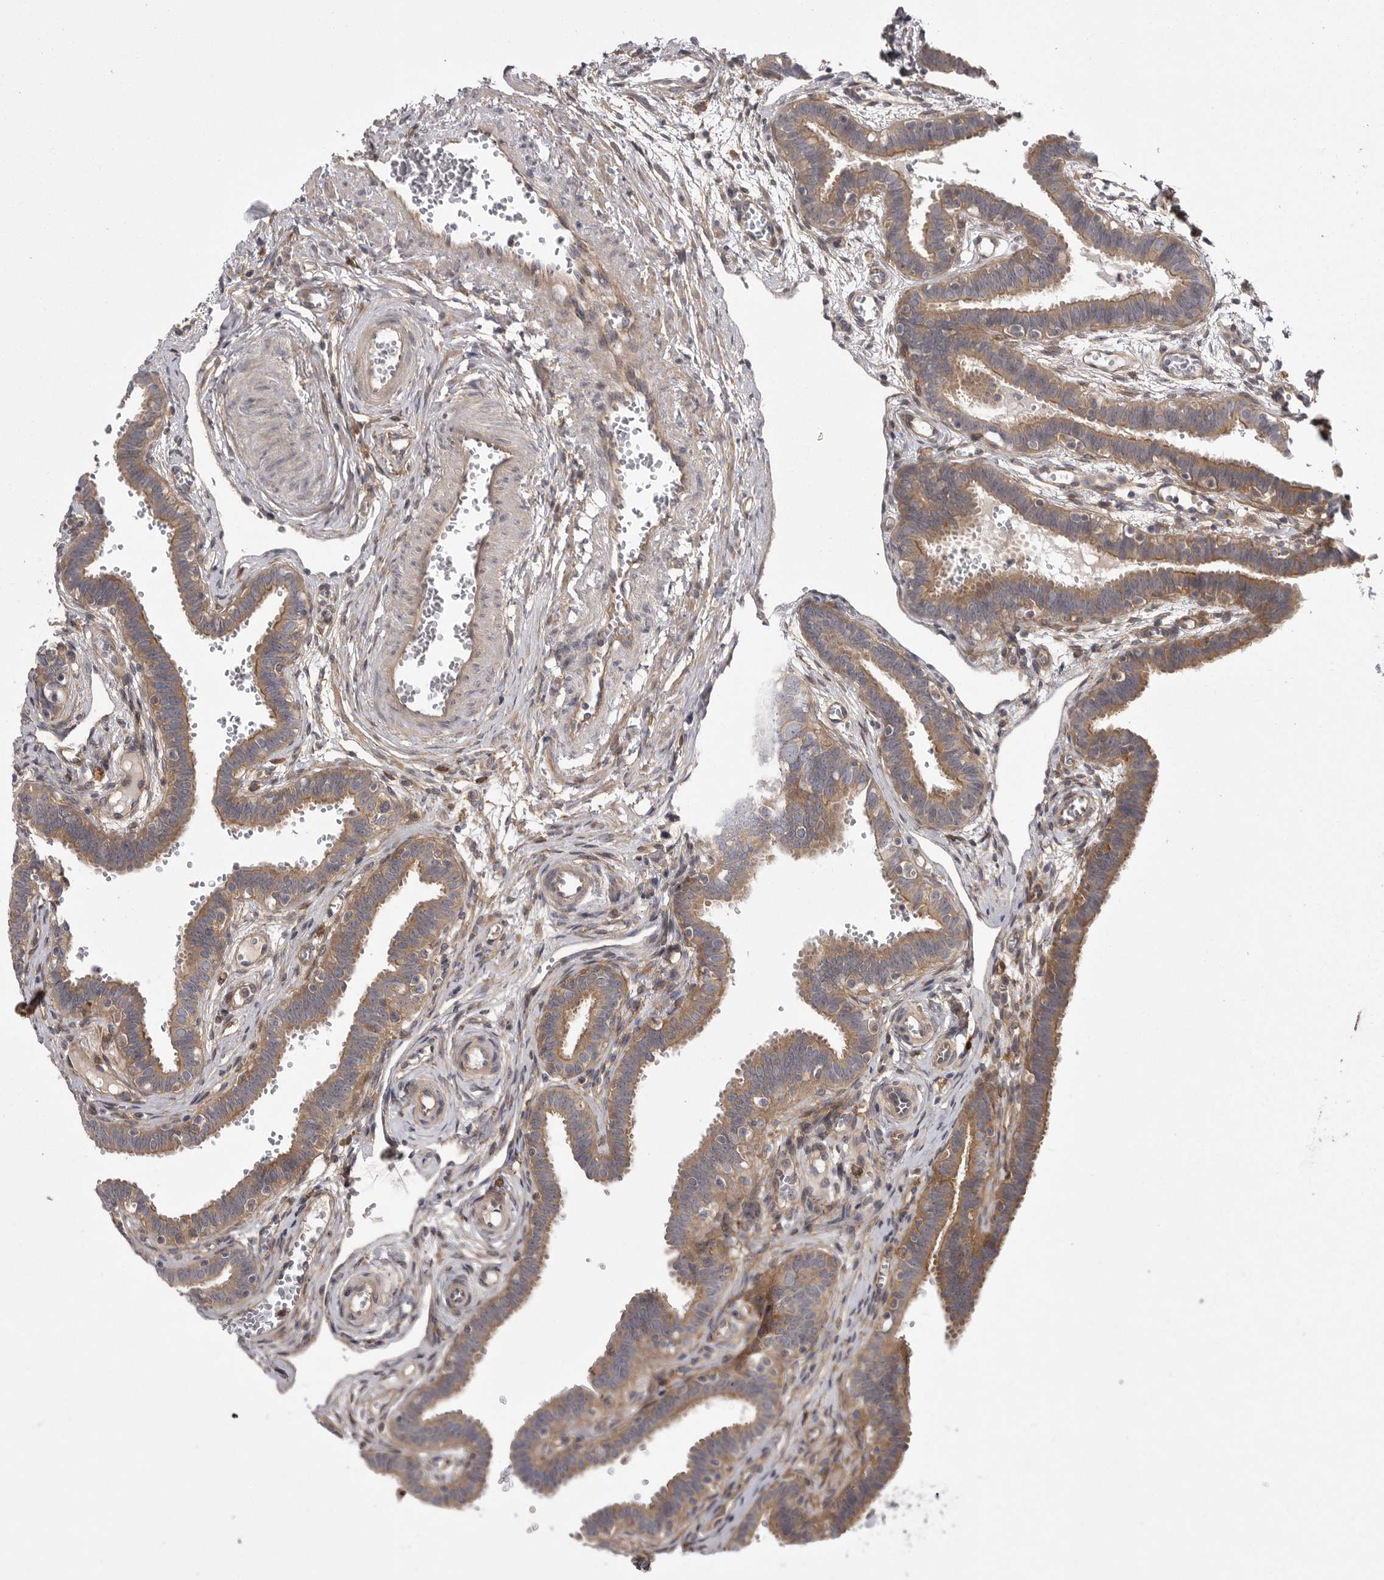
{"staining": {"intensity": "weak", "quantity": ">75%", "location": "cytoplasmic/membranous"}, "tissue": "fallopian tube", "cell_type": "Glandular cells", "image_type": "normal", "snomed": [{"axis": "morphology", "description": "Normal tissue, NOS"}, {"axis": "topography", "description": "Fallopian tube"}, {"axis": "topography", "description": "Placenta"}], "caption": "Human fallopian tube stained with a brown dye displays weak cytoplasmic/membranous positive expression in approximately >75% of glandular cells.", "gene": "OSBPL9", "patient": {"sex": "female", "age": 32}}